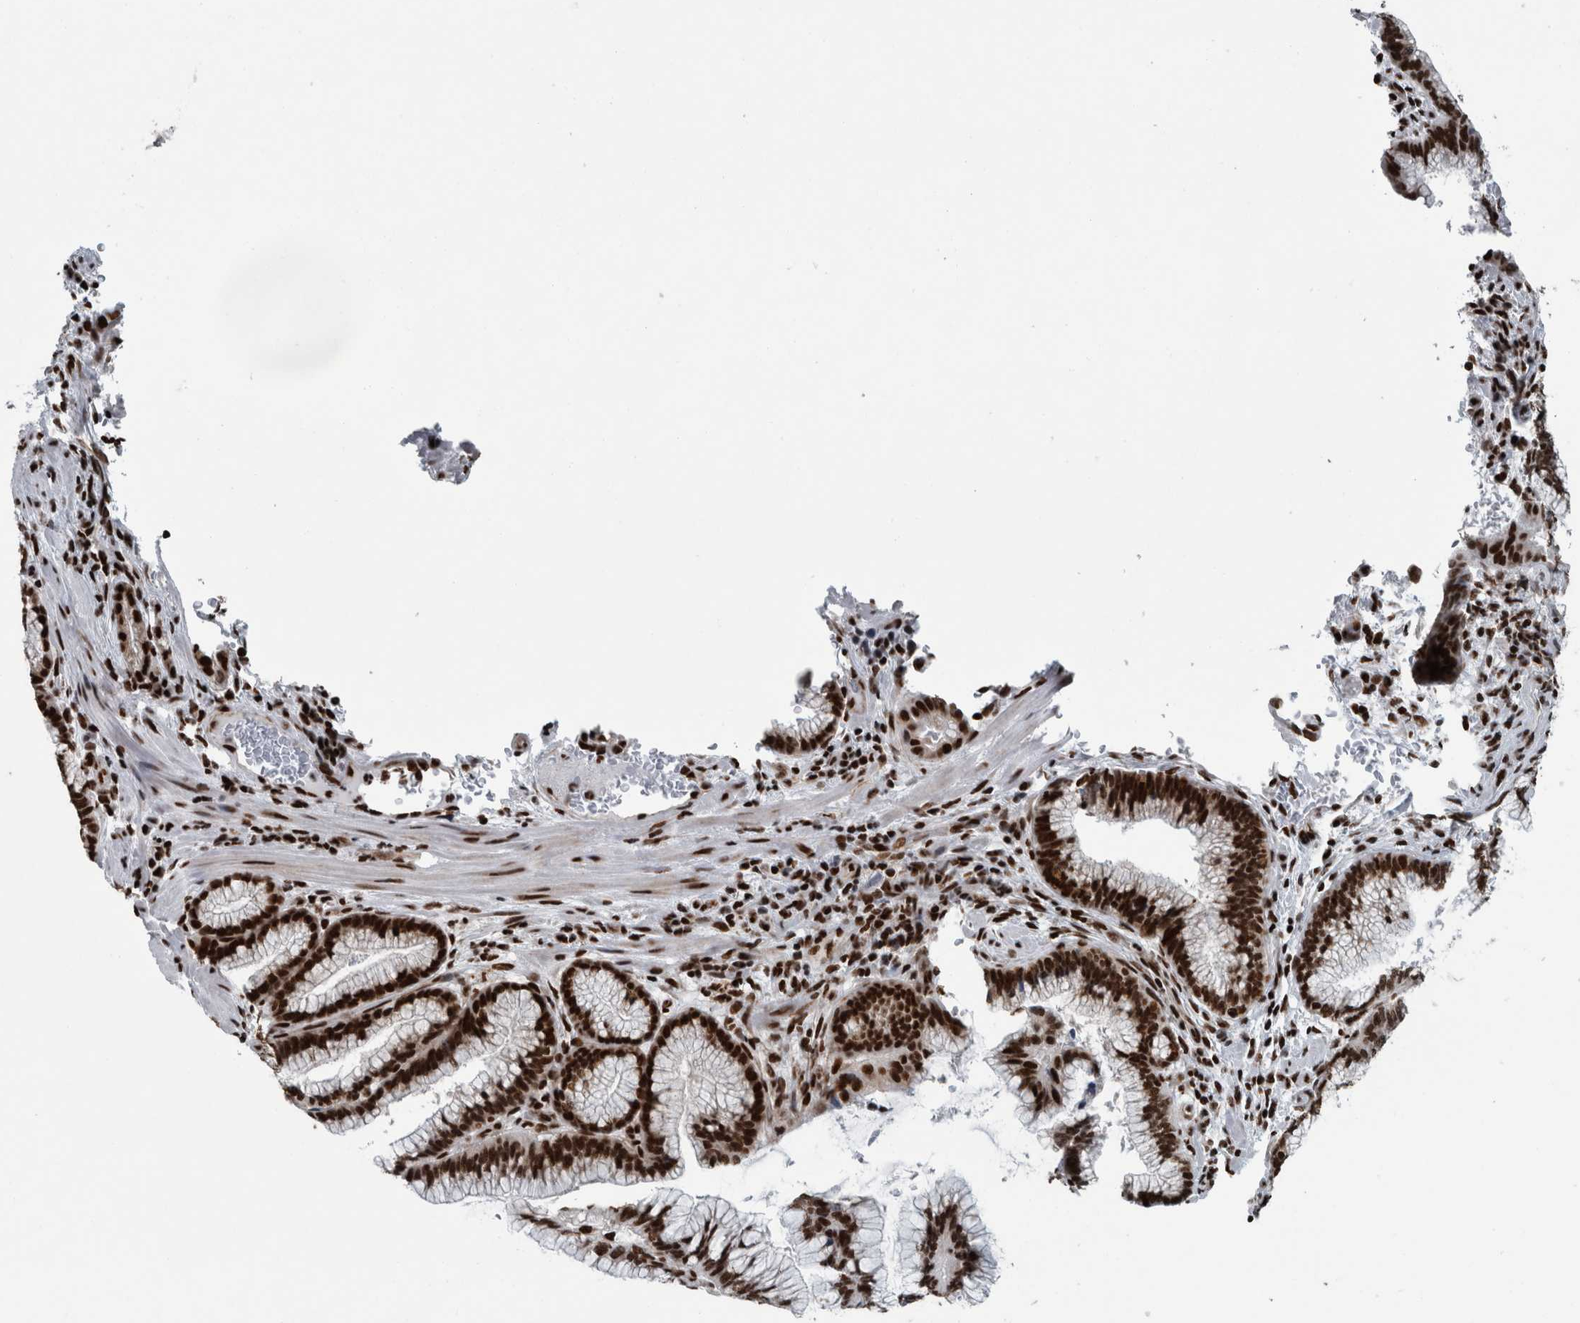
{"staining": {"intensity": "strong", "quantity": ">75%", "location": "nuclear"}, "tissue": "pancreatic cancer", "cell_type": "Tumor cells", "image_type": "cancer", "snomed": [{"axis": "morphology", "description": "Adenocarcinoma, NOS"}, {"axis": "topography", "description": "Pancreas"}], "caption": "Adenocarcinoma (pancreatic) tissue displays strong nuclear expression in about >75% of tumor cells", "gene": "DNMT3A", "patient": {"sex": "female", "age": 64}}